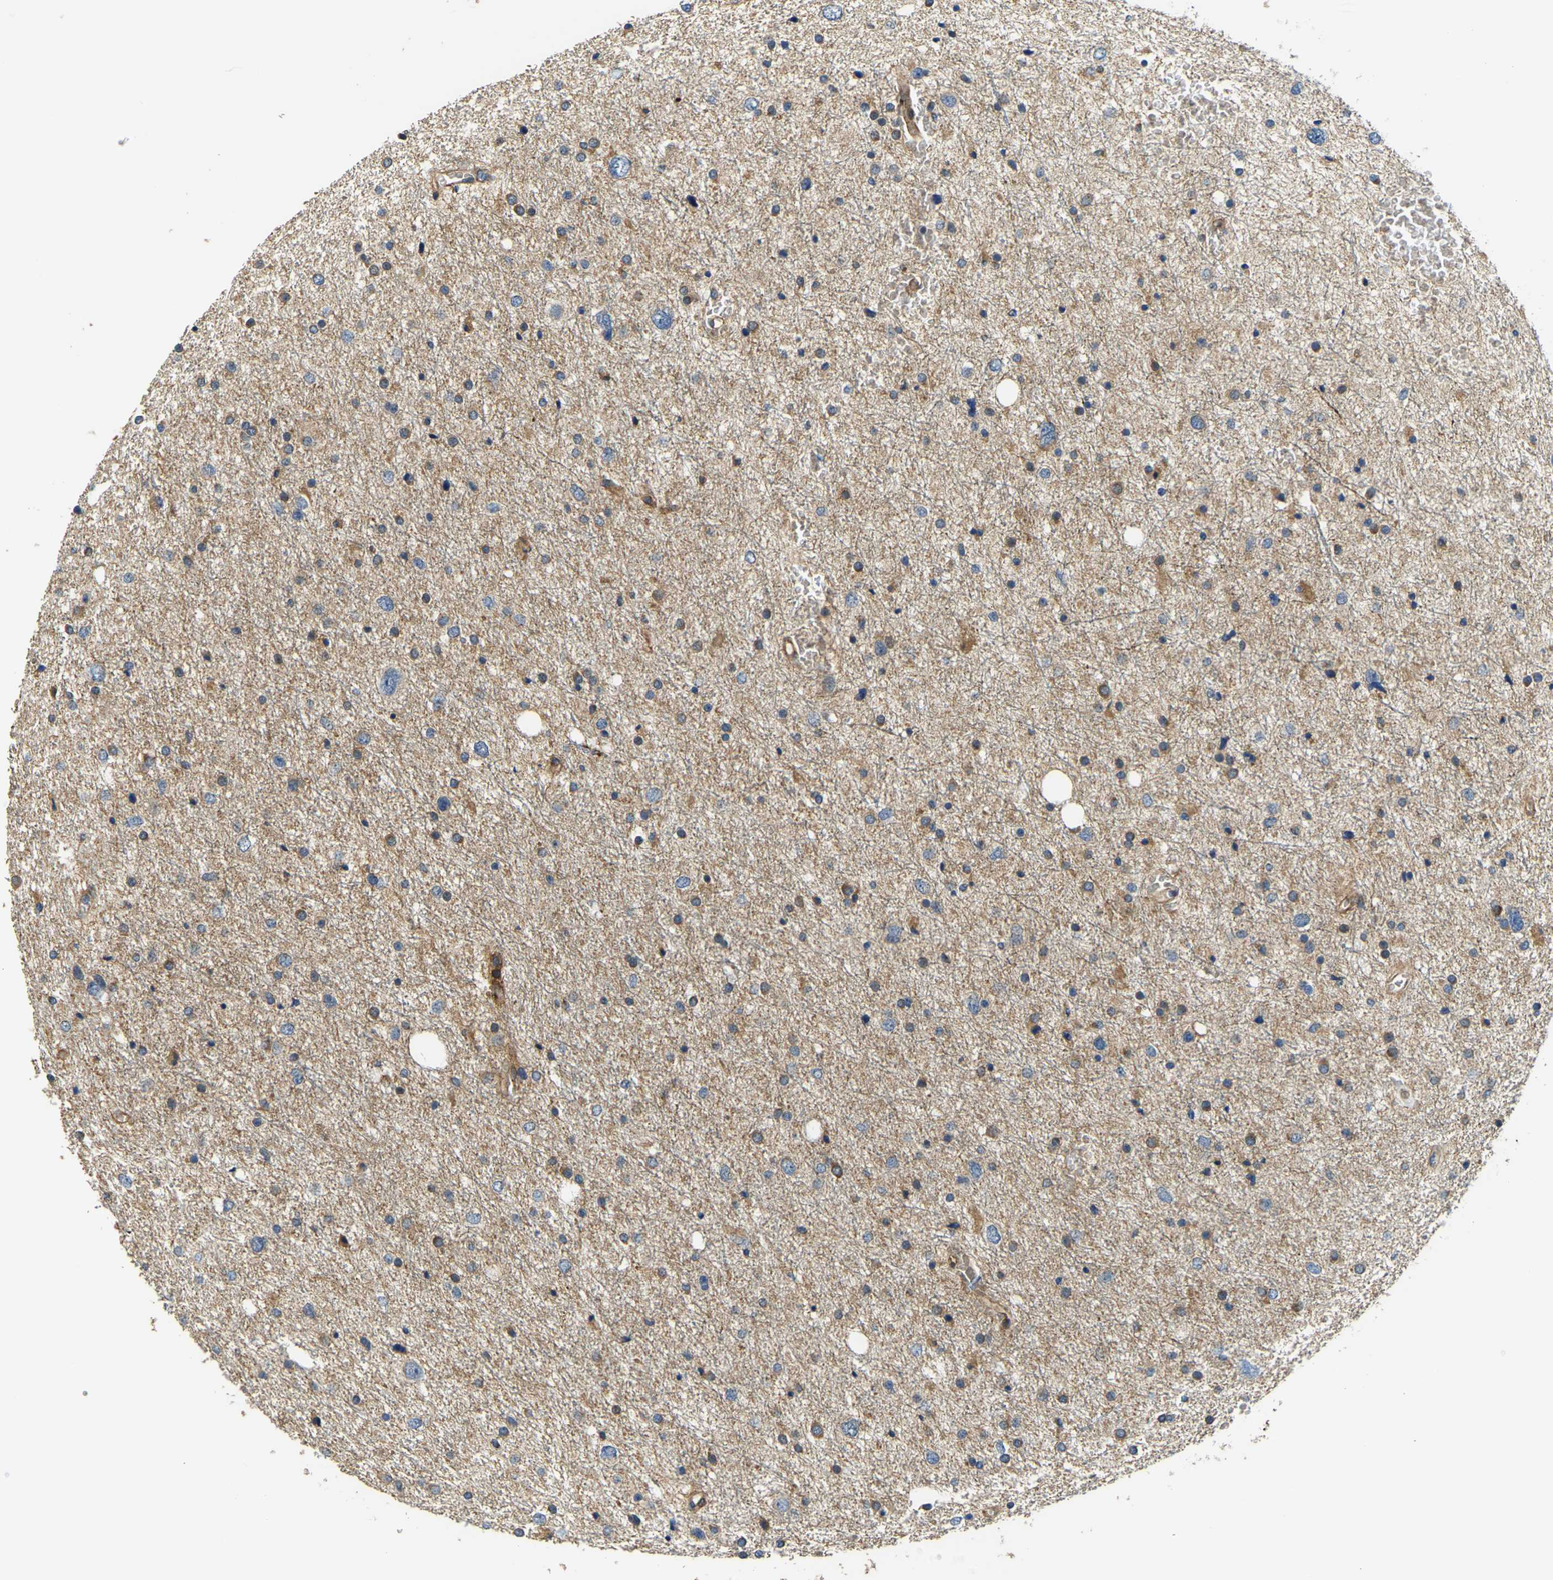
{"staining": {"intensity": "moderate", "quantity": "25%-75%", "location": "cytoplasmic/membranous"}, "tissue": "glioma", "cell_type": "Tumor cells", "image_type": "cancer", "snomed": [{"axis": "morphology", "description": "Glioma, malignant, Low grade"}, {"axis": "topography", "description": "Brain"}], "caption": "This is an image of IHC staining of glioma, which shows moderate expression in the cytoplasmic/membranous of tumor cells.", "gene": "RNF39", "patient": {"sex": "female", "age": 37}}